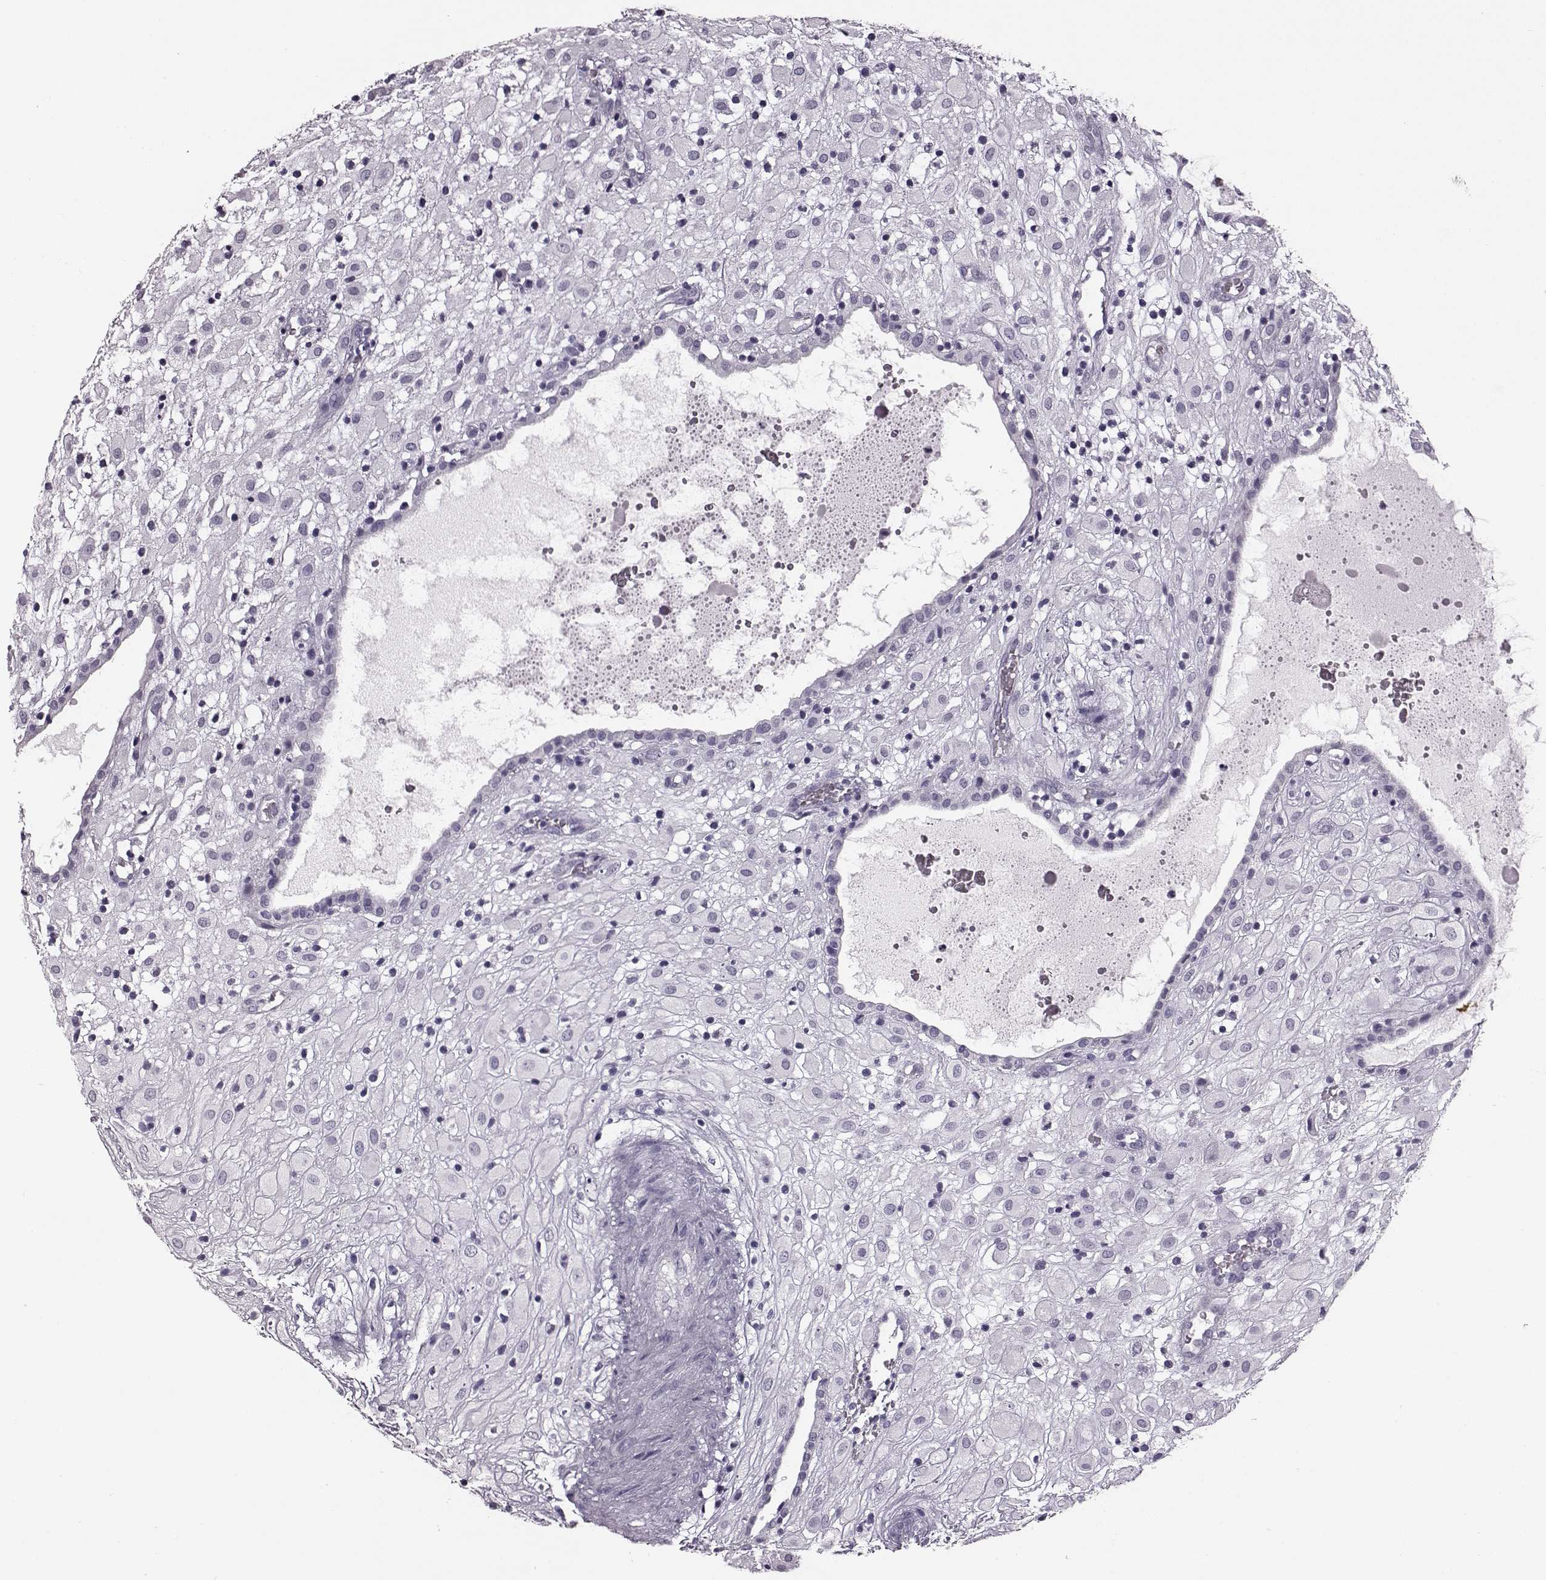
{"staining": {"intensity": "negative", "quantity": "none", "location": "none"}, "tissue": "placenta", "cell_type": "Decidual cells", "image_type": "normal", "snomed": [{"axis": "morphology", "description": "Normal tissue, NOS"}, {"axis": "topography", "description": "Placenta"}], "caption": "Placenta stained for a protein using immunohistochemistry shows no staining decidual cells.", "gene": "AIPL1", "patient": {"sex": "female", "age": 24}}